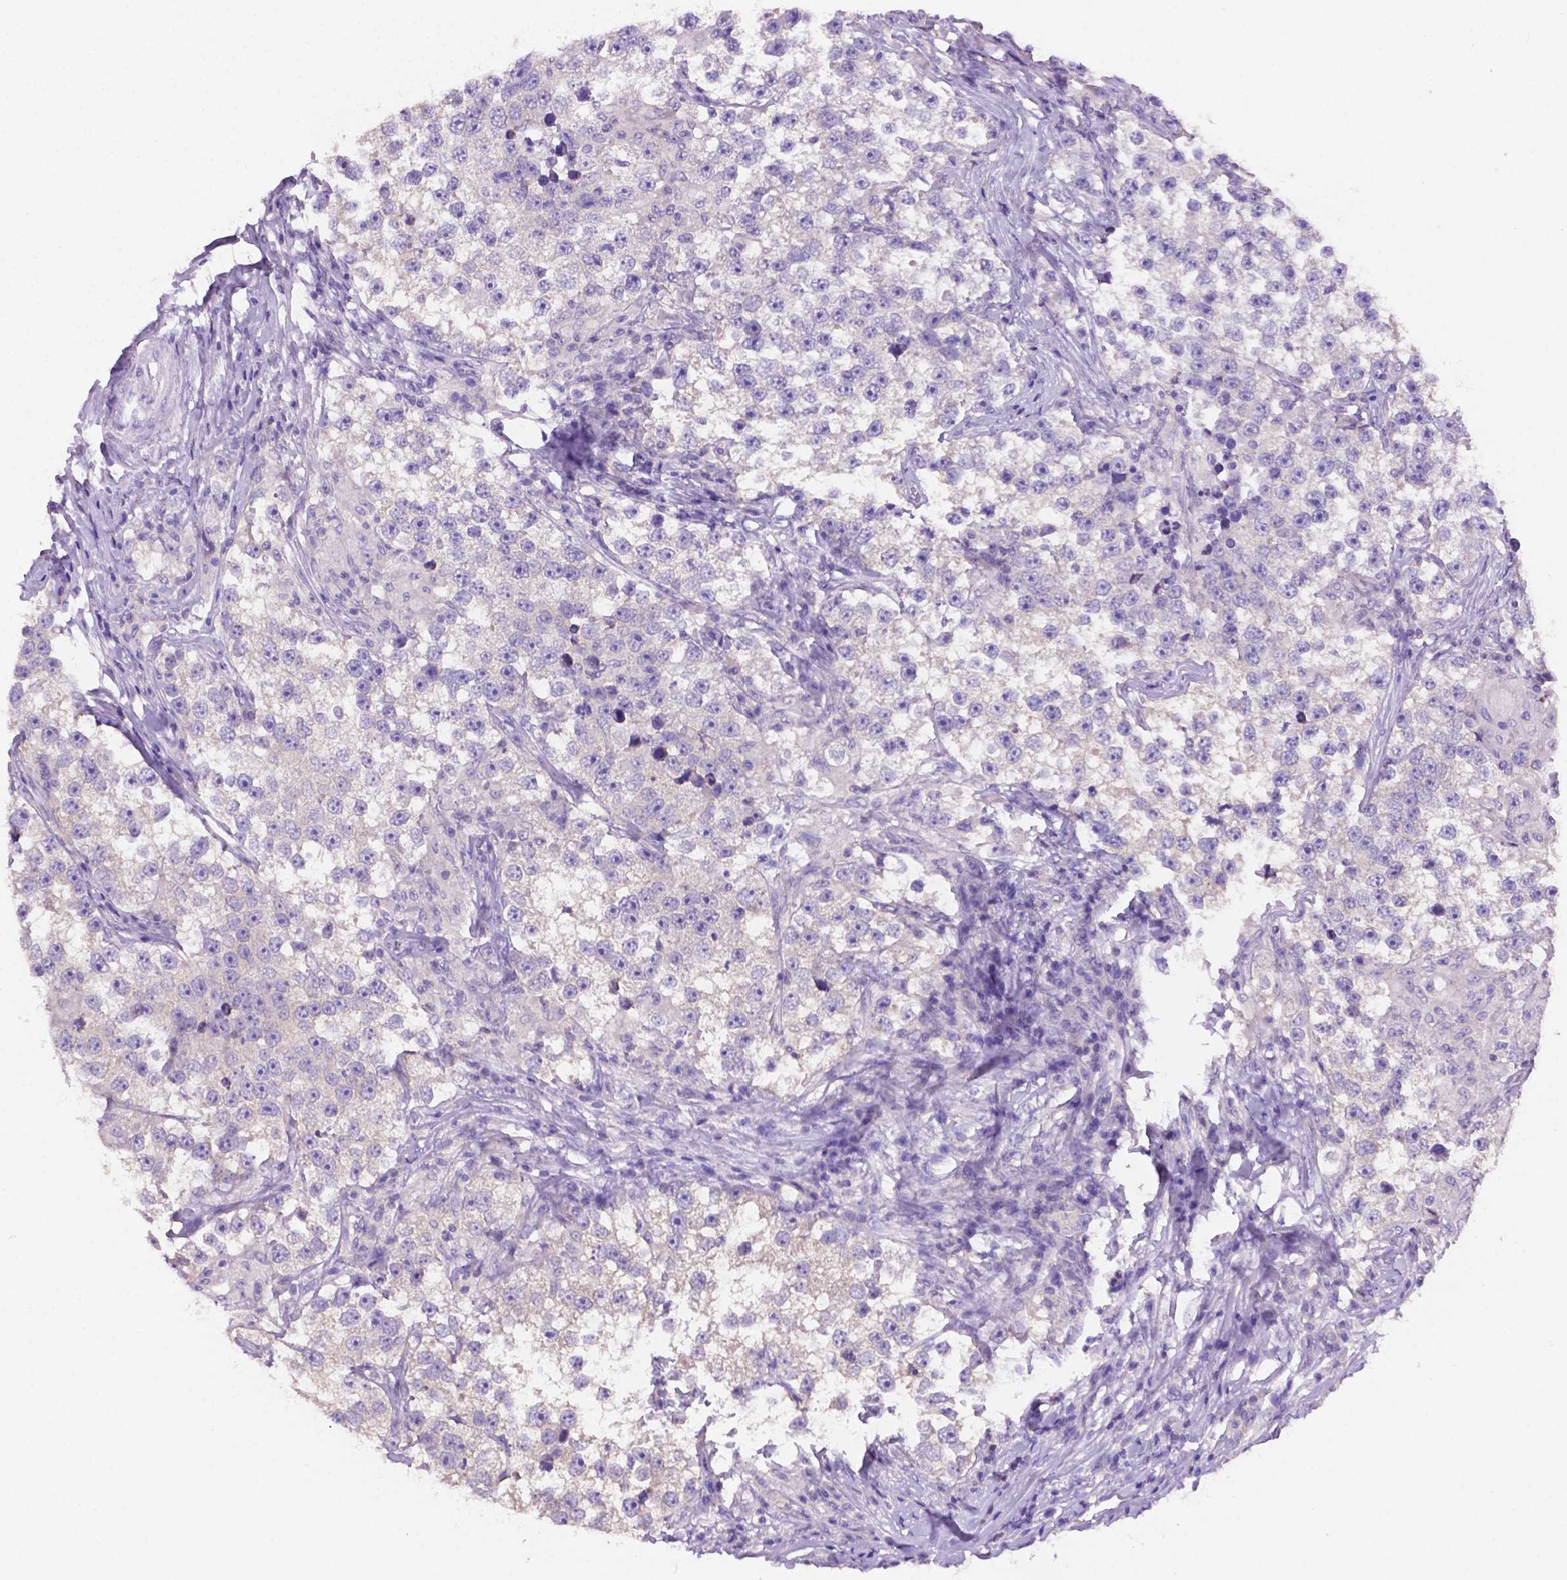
{"staining": {"intensity": "negative", "quantity": "none", "location": "none"}, "tissue": "testis cancer", "cell_type": "Tumor cells", "image_type": "cancer", "snomed": [{"axis": "morphology", "description": "Seminoma, NOS"}, {"axis": "topography", "description": "Testis"}], "caption": "Tumor cells show no significant protein staining in testis cancer (seminoma). (Stains: DAB immunohistochemistry with hematoxylin counter stain, Microscopy: brightfield microscopy at high magnification).", "gene": "PRPS2", "patient": {"sex": "male", "age": 46}}